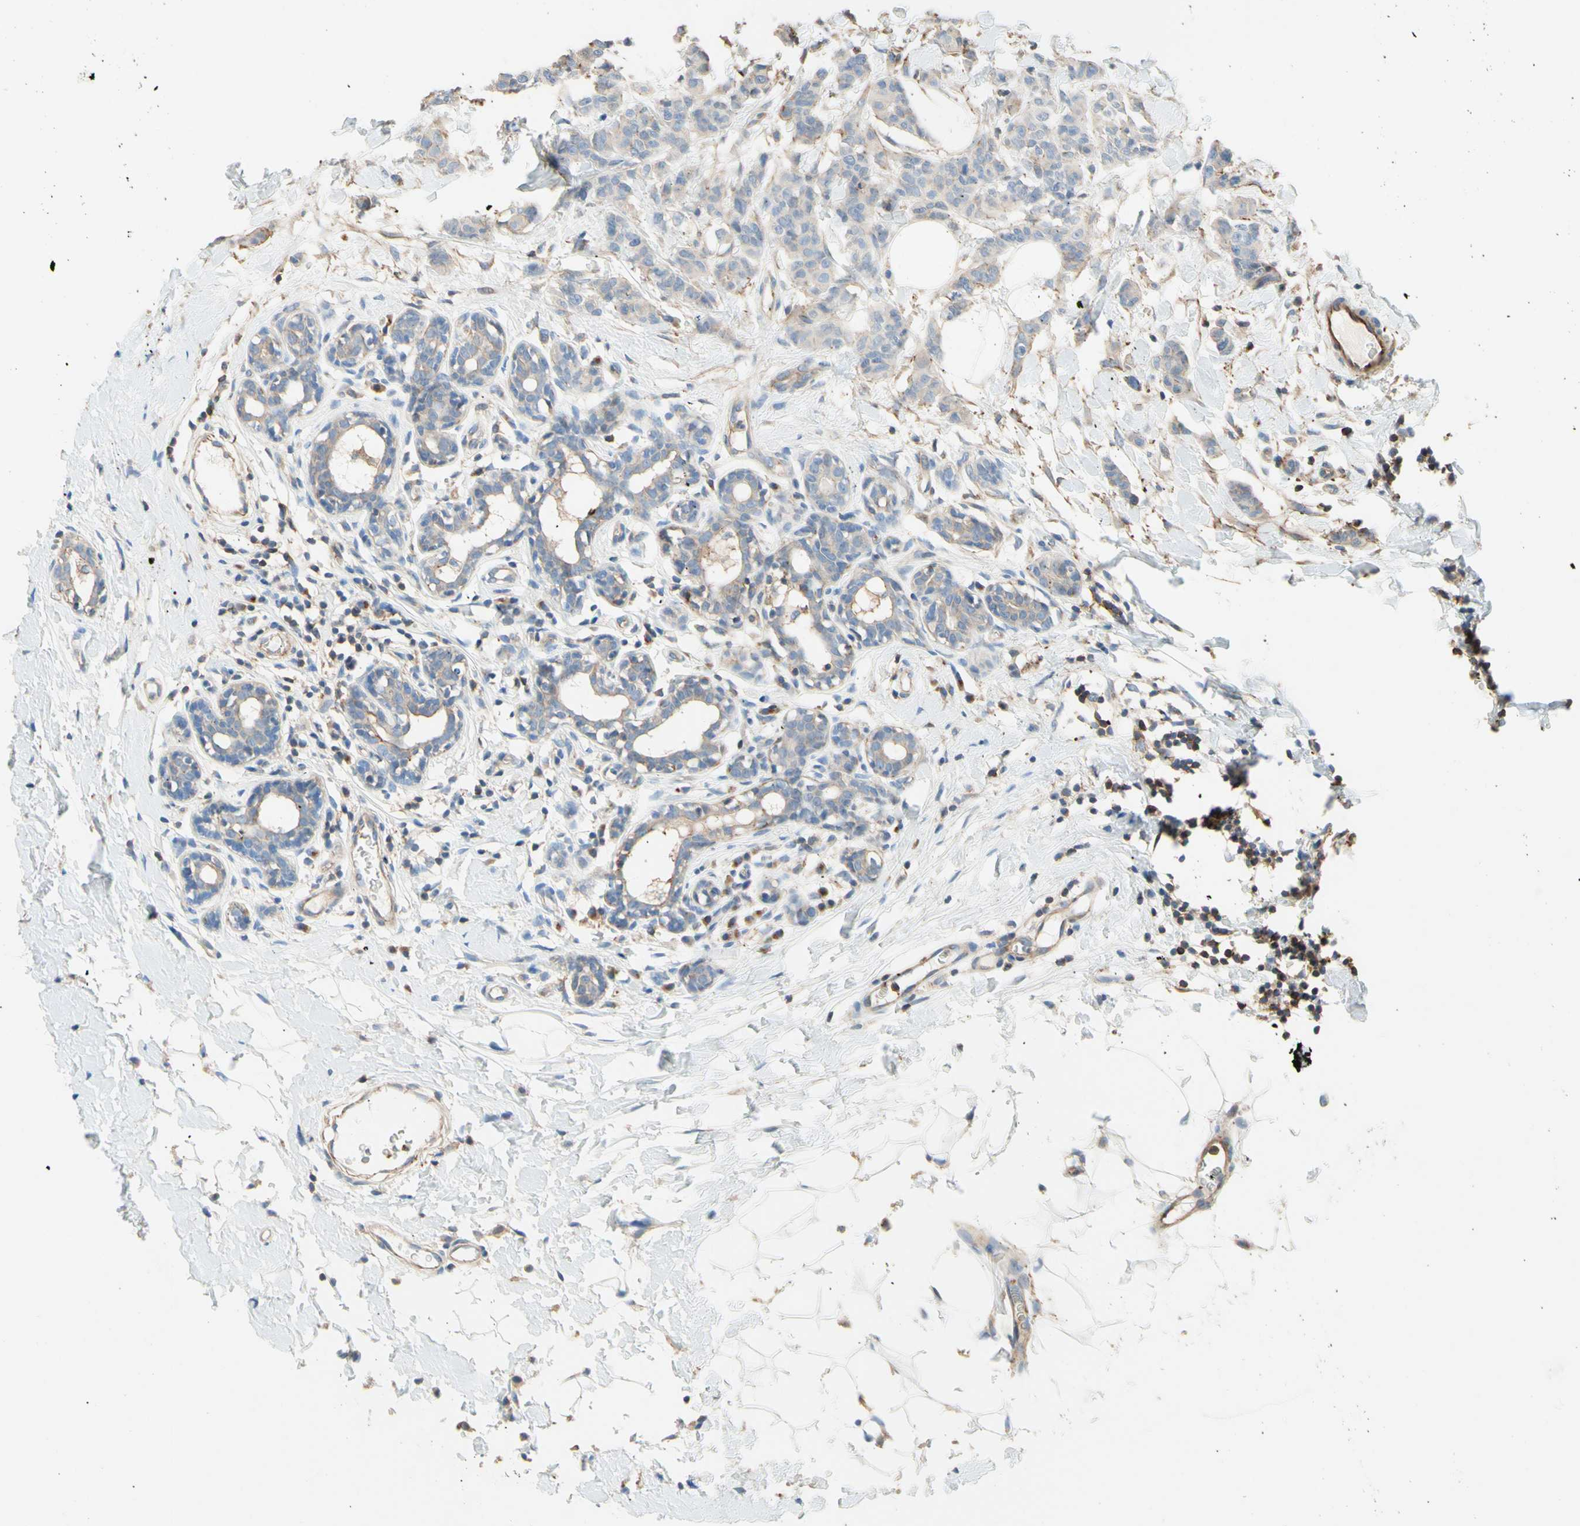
{"staining": {"intensity": "negative", "quantity": "none", "location": "none"}, "tissue": "breast cancer", "cell_type": "Tumor cells", "image_type": "cancer", "snomed": [{"axis": "morphology", "description": "Normal tissue, NOS"}, {"axis": "morphology", "description": "Duct carcinoma"}, {"axis": "topography", "description": "Breast"}], "caption": "This is an immunohistochemistry micrograph of human breast cancer. There is no positivity in tumor cells.", "gene": "SEMA4C", "patient": {"sex": "female", "age": 40}}